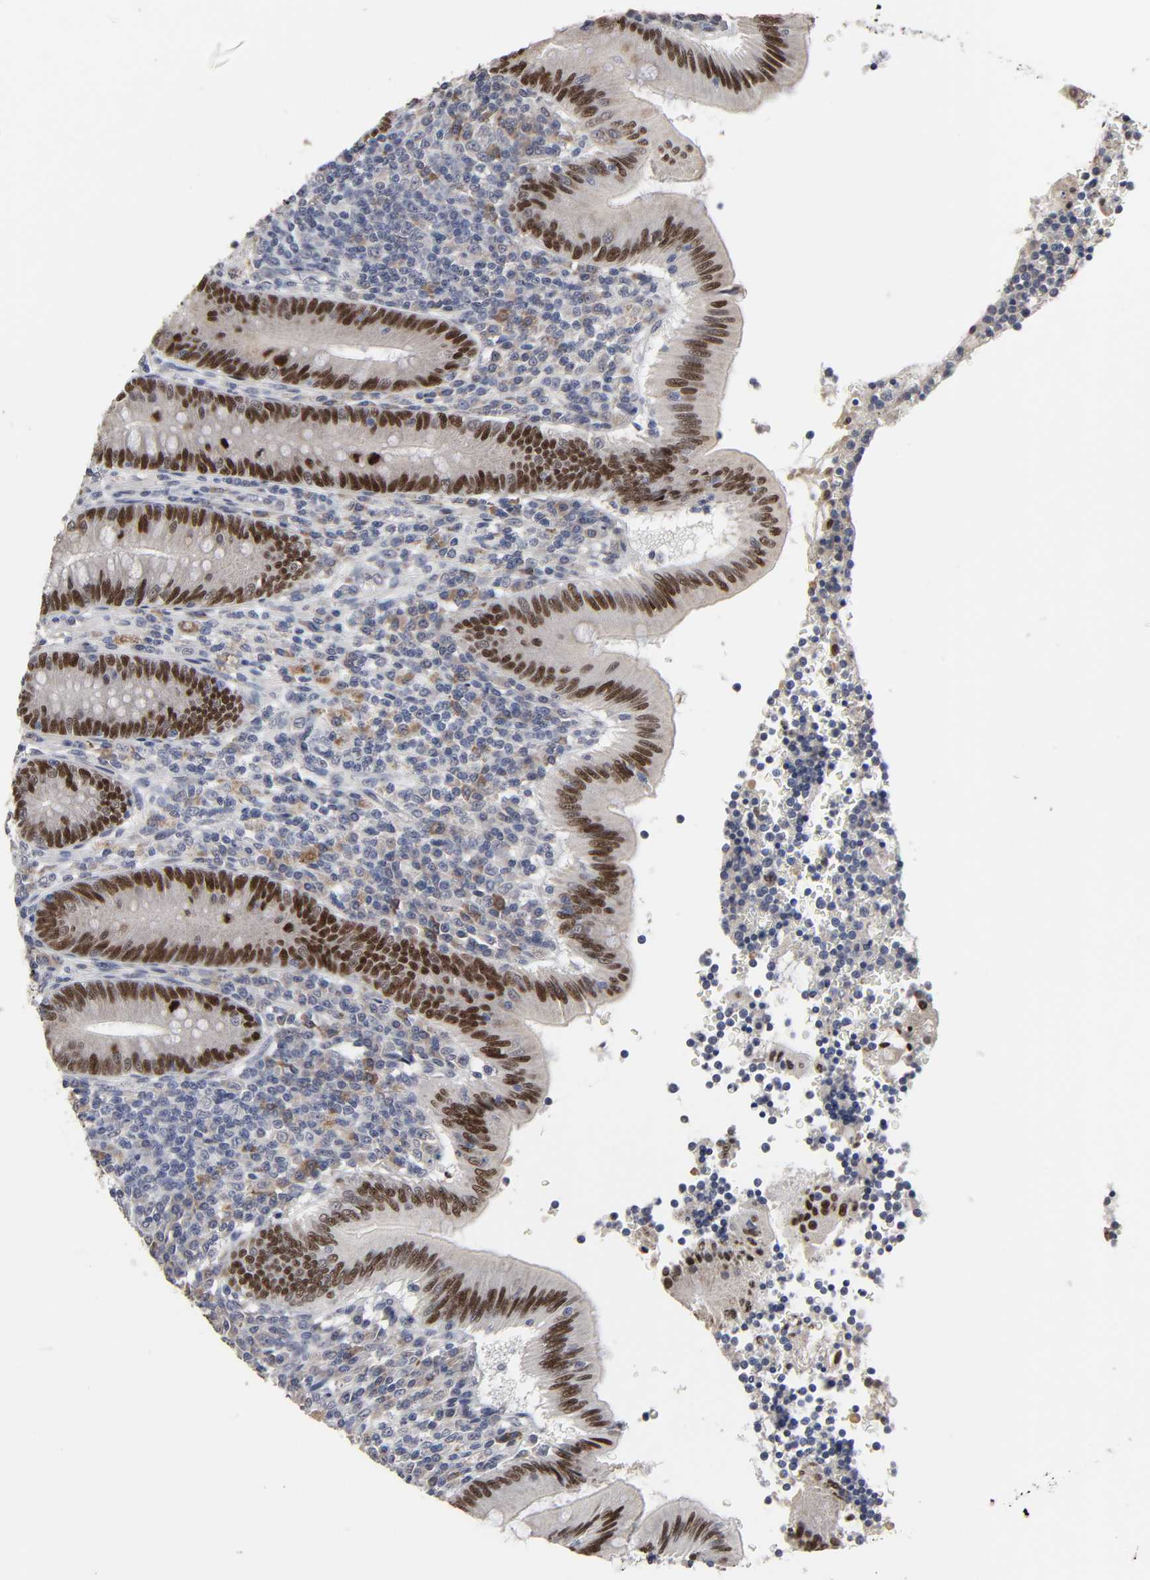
{"staining": {"intensity": "strong", "quantity": ">75%", "location": "nuclear"}, "tissue": "appendix", "cell_type": "Glandular cells", "image_type": "normal", "snomed": [{"axis": "morphology", "description": "Normal tissue, NOS"}, {"axis": "morphology", "description": "Inflammation, NOS"}, {"axis": "topography", "description": "Appendix"}], "caption": "Strong nuclear expression for a protein is present in approximately >75% of glandular cells of benign appendix using immunohistochemistry (IHC).", "gene": "HNF4A", "patient": {"sex": "male", "age": 46}}